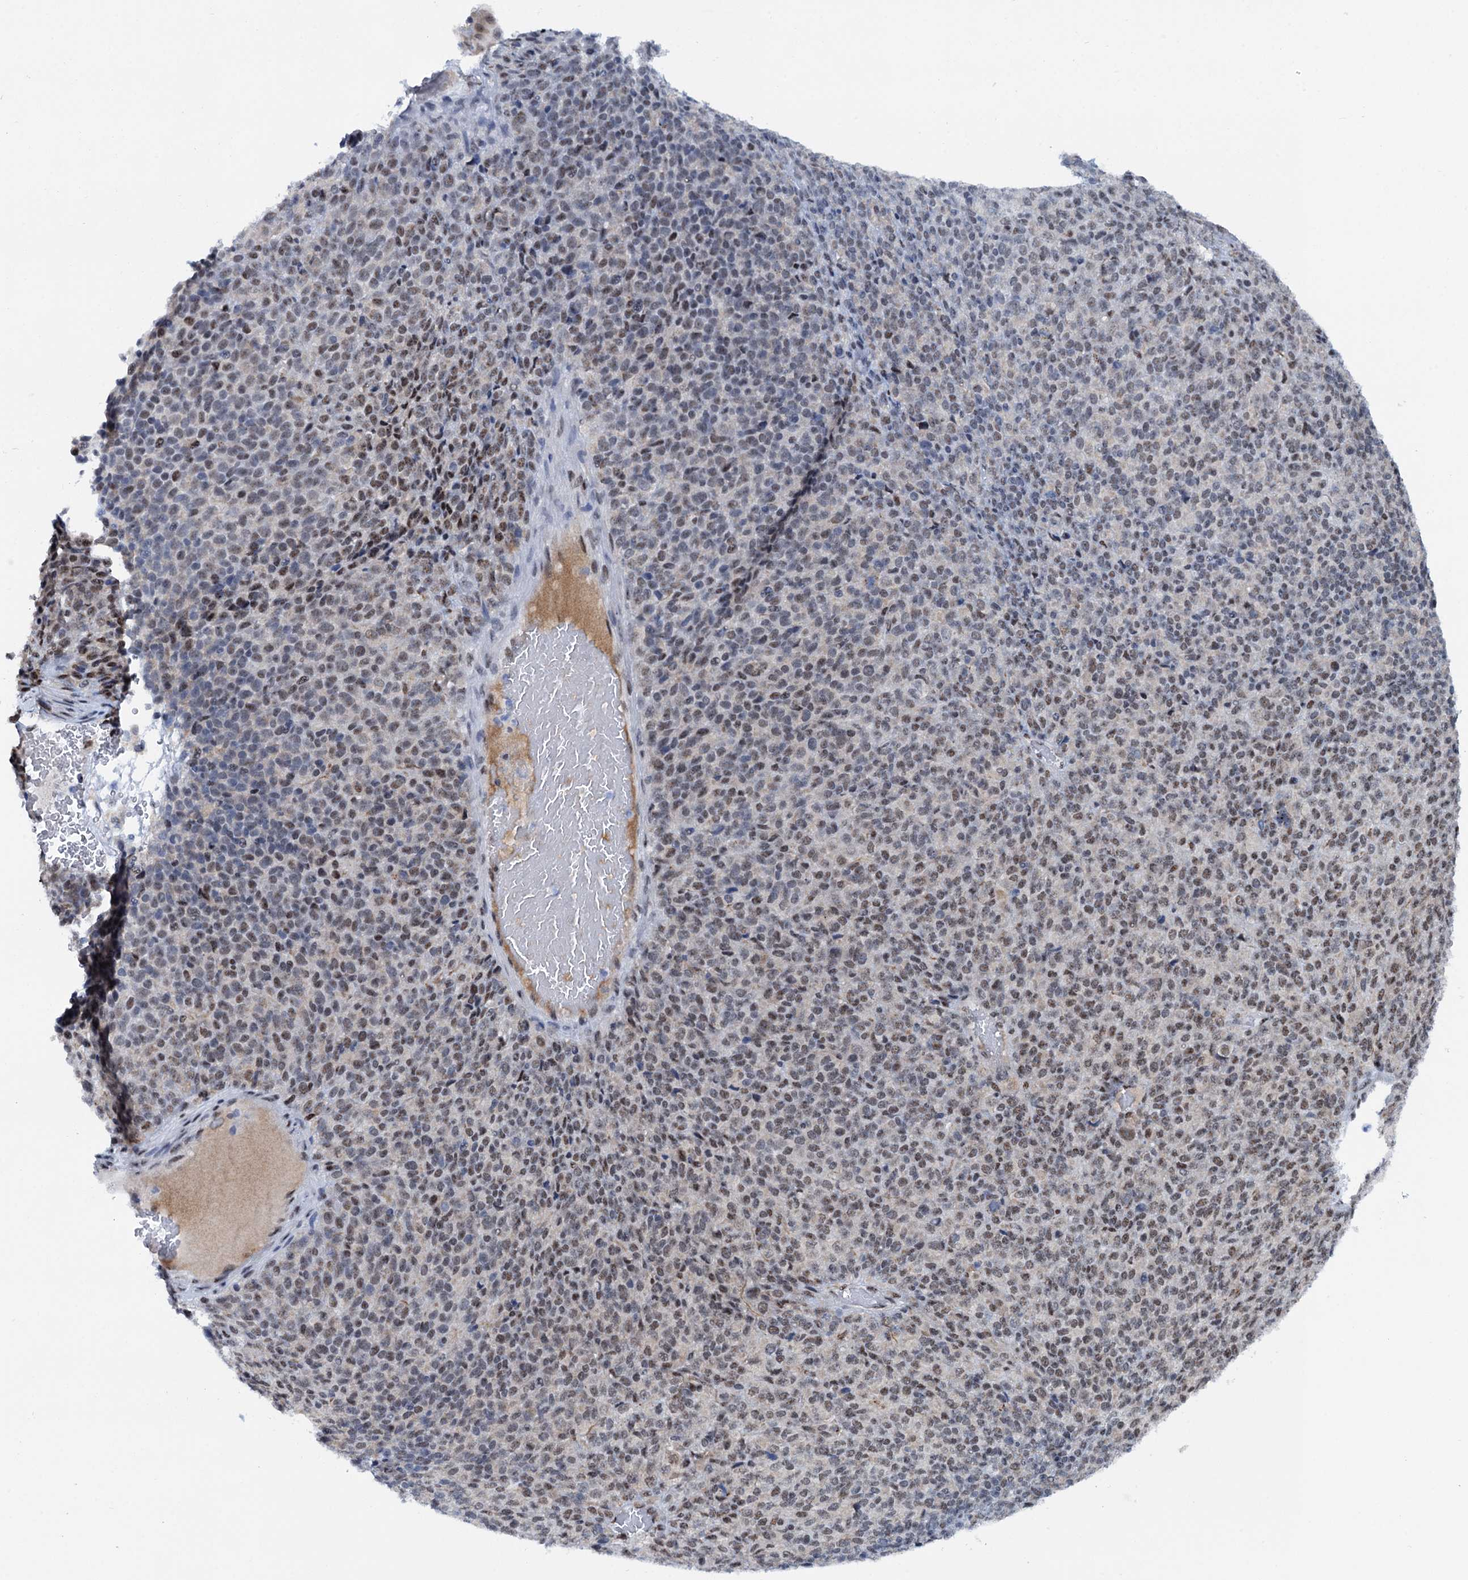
{"staining": {"intensity": "moderate", "quantity": ">75%", "location": "nuclear"}, "tissue": "melanoma", "cell_type": "Tumor cells", "image_type": "cancer", "snomed": [{"axis": "morphology", "description": "Malignant melanoma, Metastatic site"}, {"axis": "topography", "description": "Brain"}], "caption": "Immunohistochemistry staining of melanoma, which shows medium levels of moderate nuclear expression in approximately >75% of tumor cells indicating moderate nuclear protein positivity. The staining was performed using DAB (3,3'-diaminobenzidine) (brown) for protein detection and nuclei were counterstained in hematoxylin (blue).", "gene": "SREK1", "patient": {"sex": "female", "age": 56}}